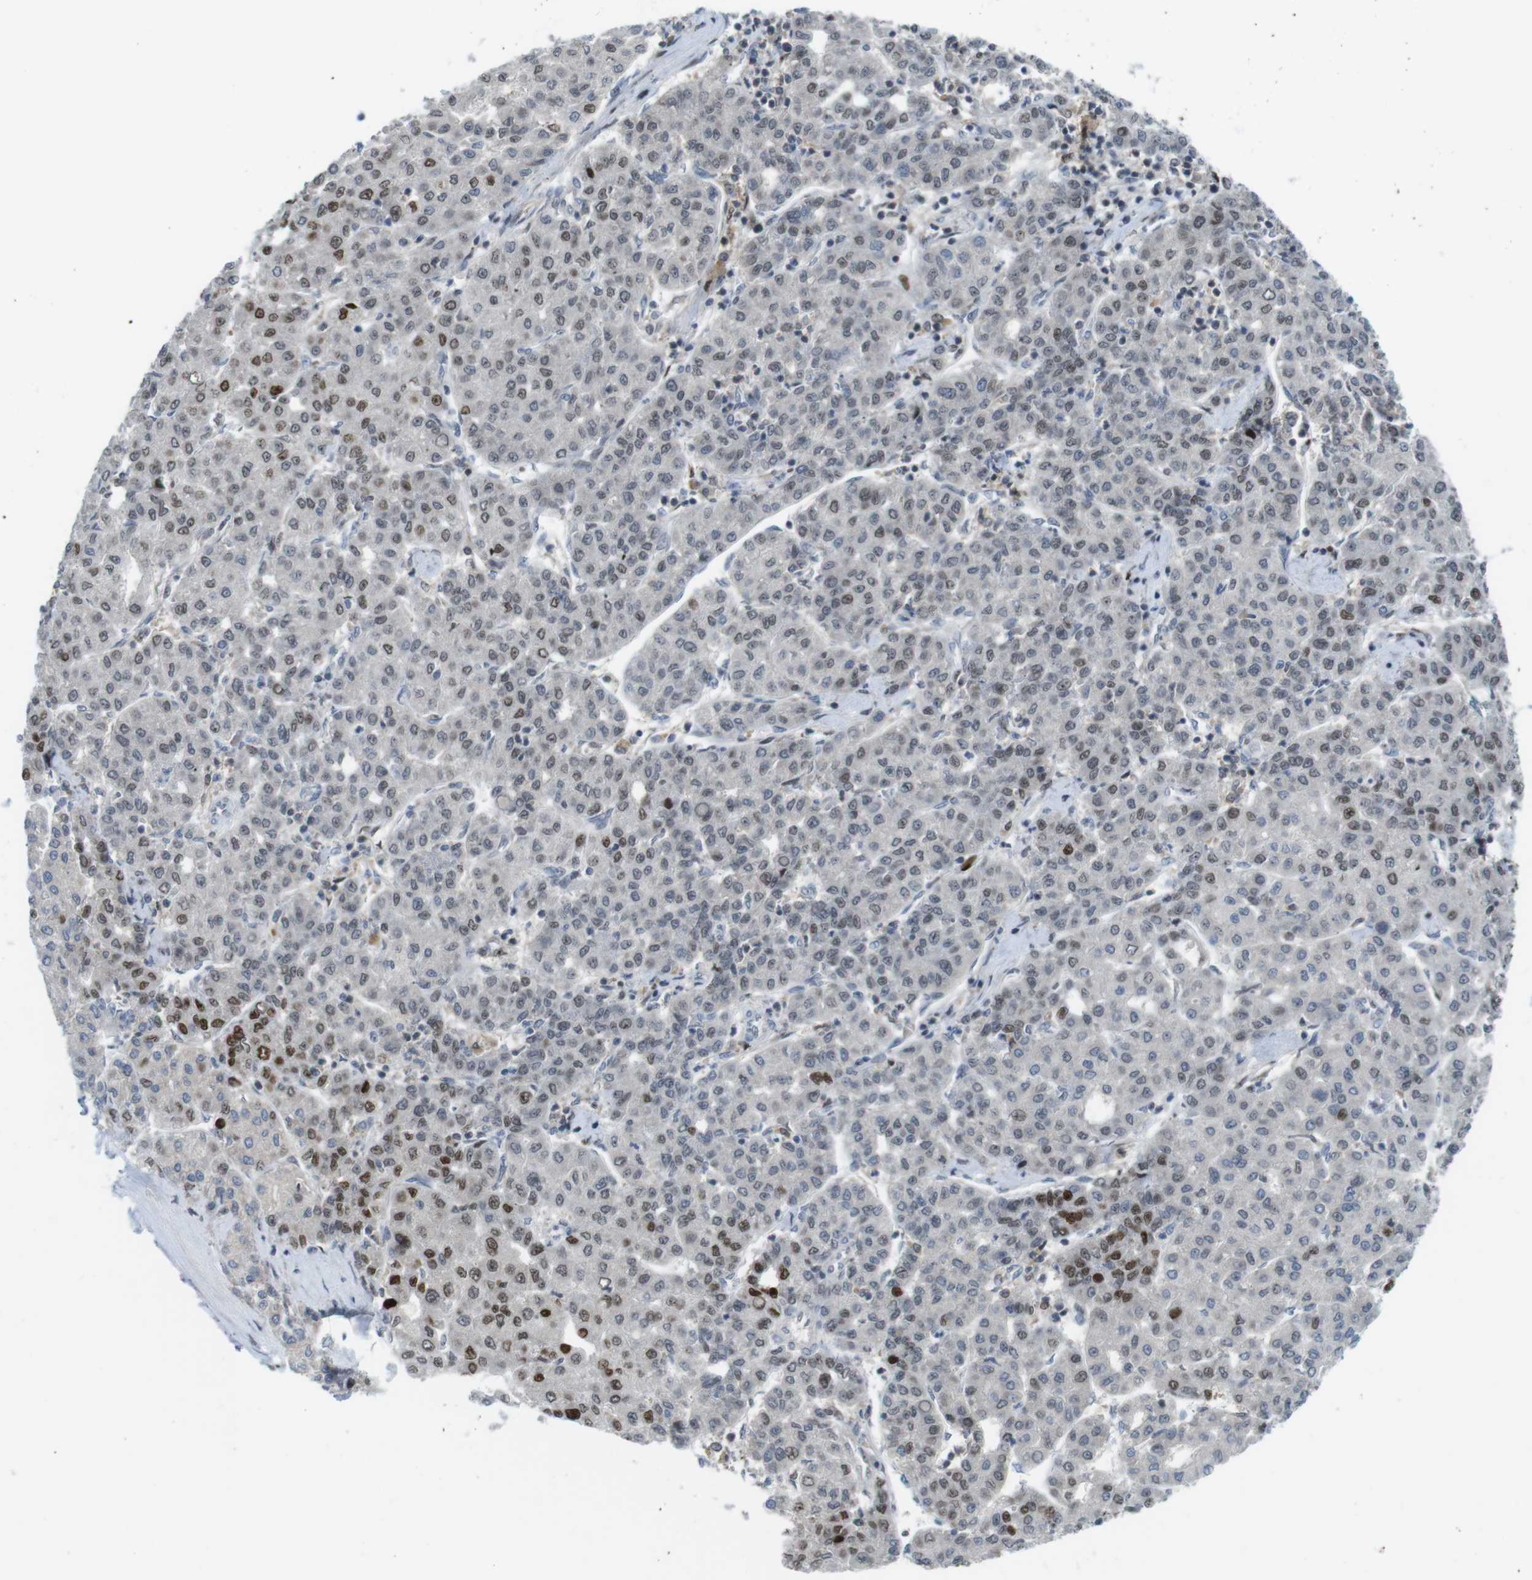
{"staining": {"intensity": "strong", "quantity": "<25%", "location": "nuclear"}, "tissue": "liver cancer", "cell_type": "Tumor cells", "image_type": "cancer", "snomed": [{"axis": "morphology", "description": "Carcinoma, Hepatocellular, NOS"}, {"axis": "topography", "description": "Liver"}], "caption": "Liver cancer tissue displays strong nuclear expression in approximately <25% of tumor cells, visualized by immunohistochemistry.", "gene": "RCC1", "patient": {"sex": "male", "age": 65}}